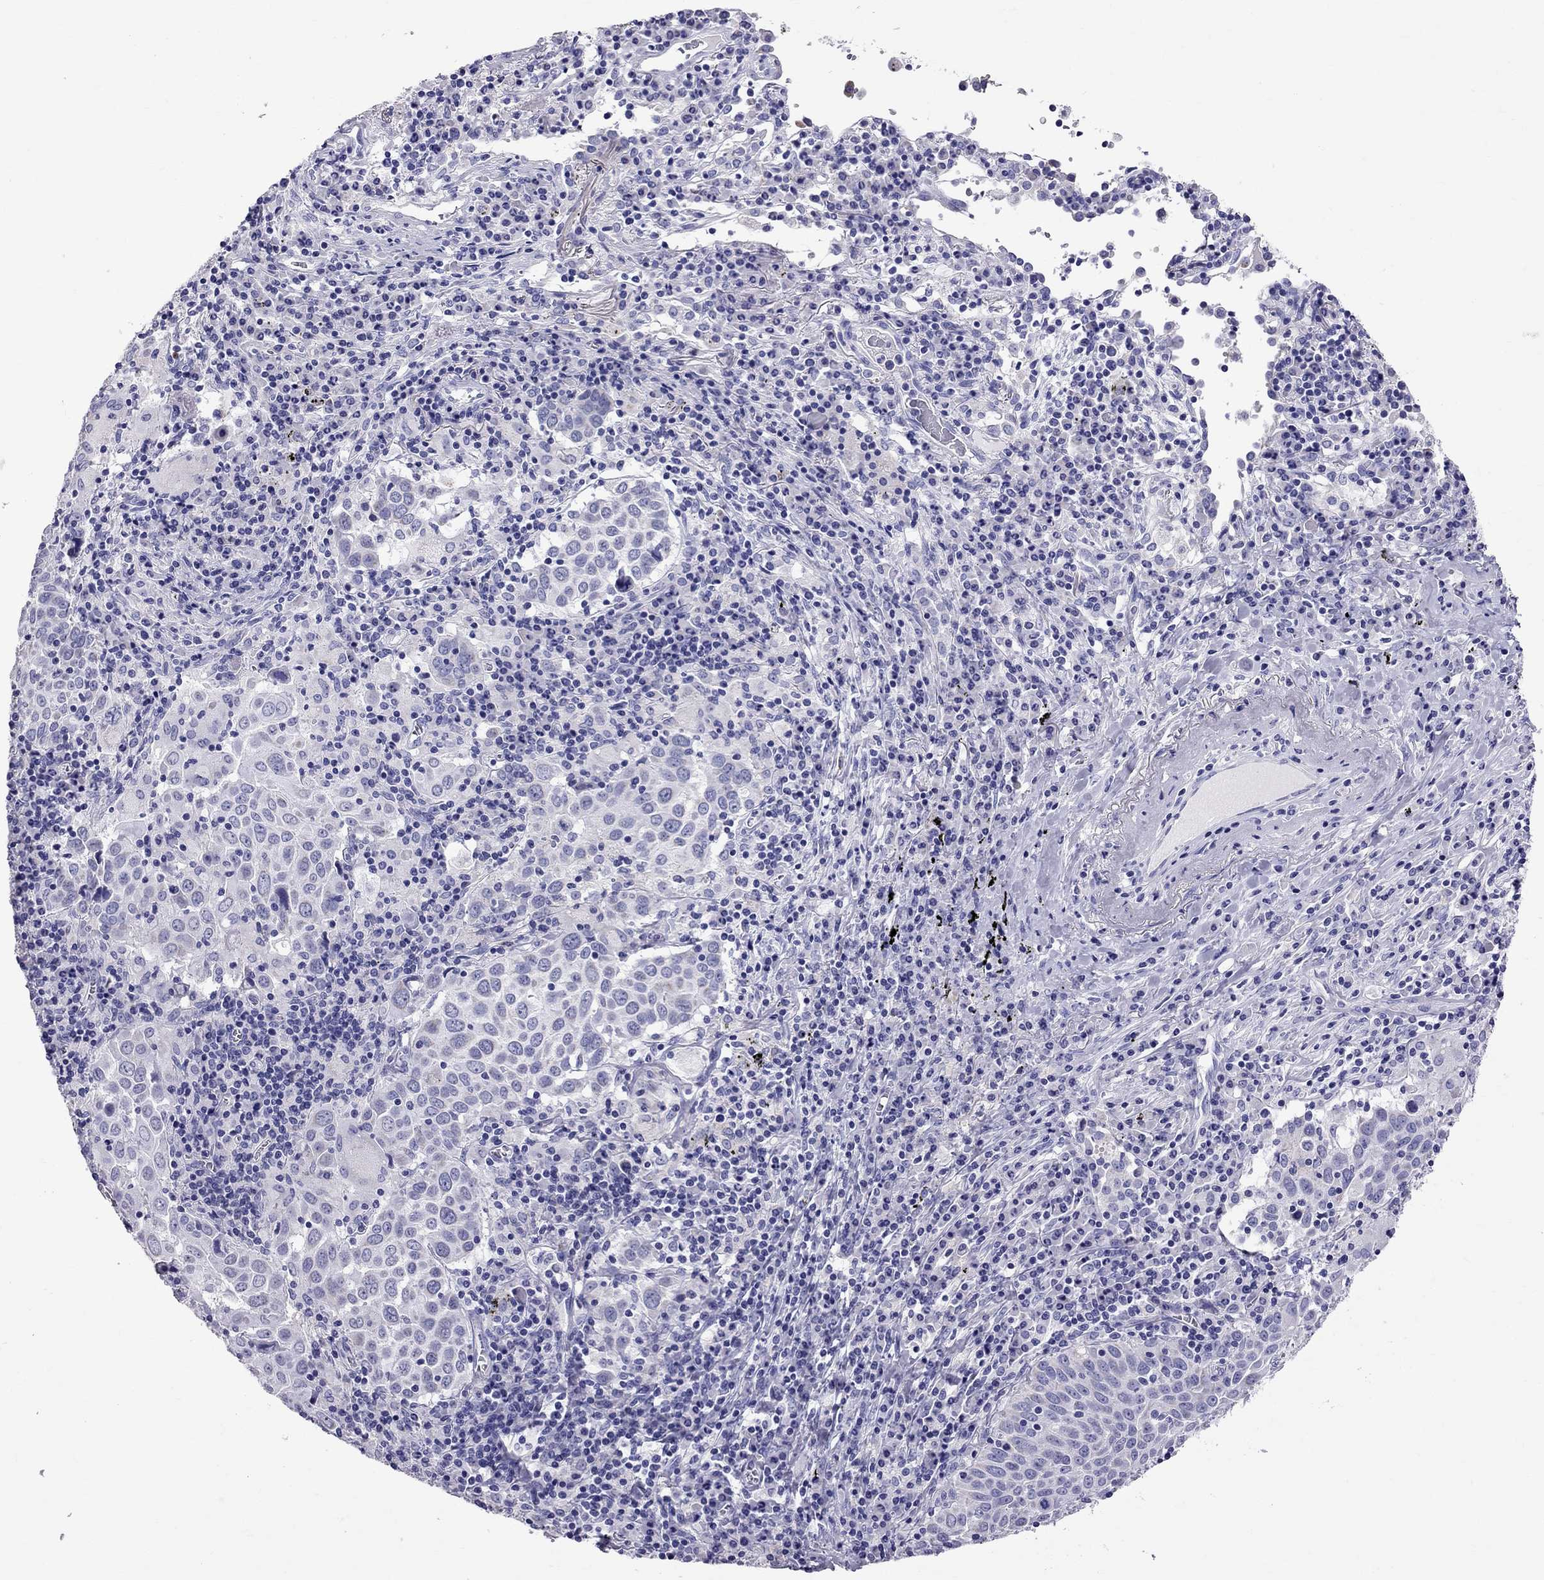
{"staining": {"intensity": "negative", "quantity": "none", "location": "none"}, "tissue": "lung cancer", "cell_type": "Tumor cells", "image_type": "cancer", "snomed": [{"axis": "morphology", "description": "Squamous cell carcinoma, NOS"}, {"axis": "topography", "description": "Lung"}], "caption": "High power microscopy photomicrograph of an IHC photomicrograph of lung cancer, revealing no significant staining in tumor cells.", "gene": "TTLL13", "patient": {"sex": "male", "age": 57}}